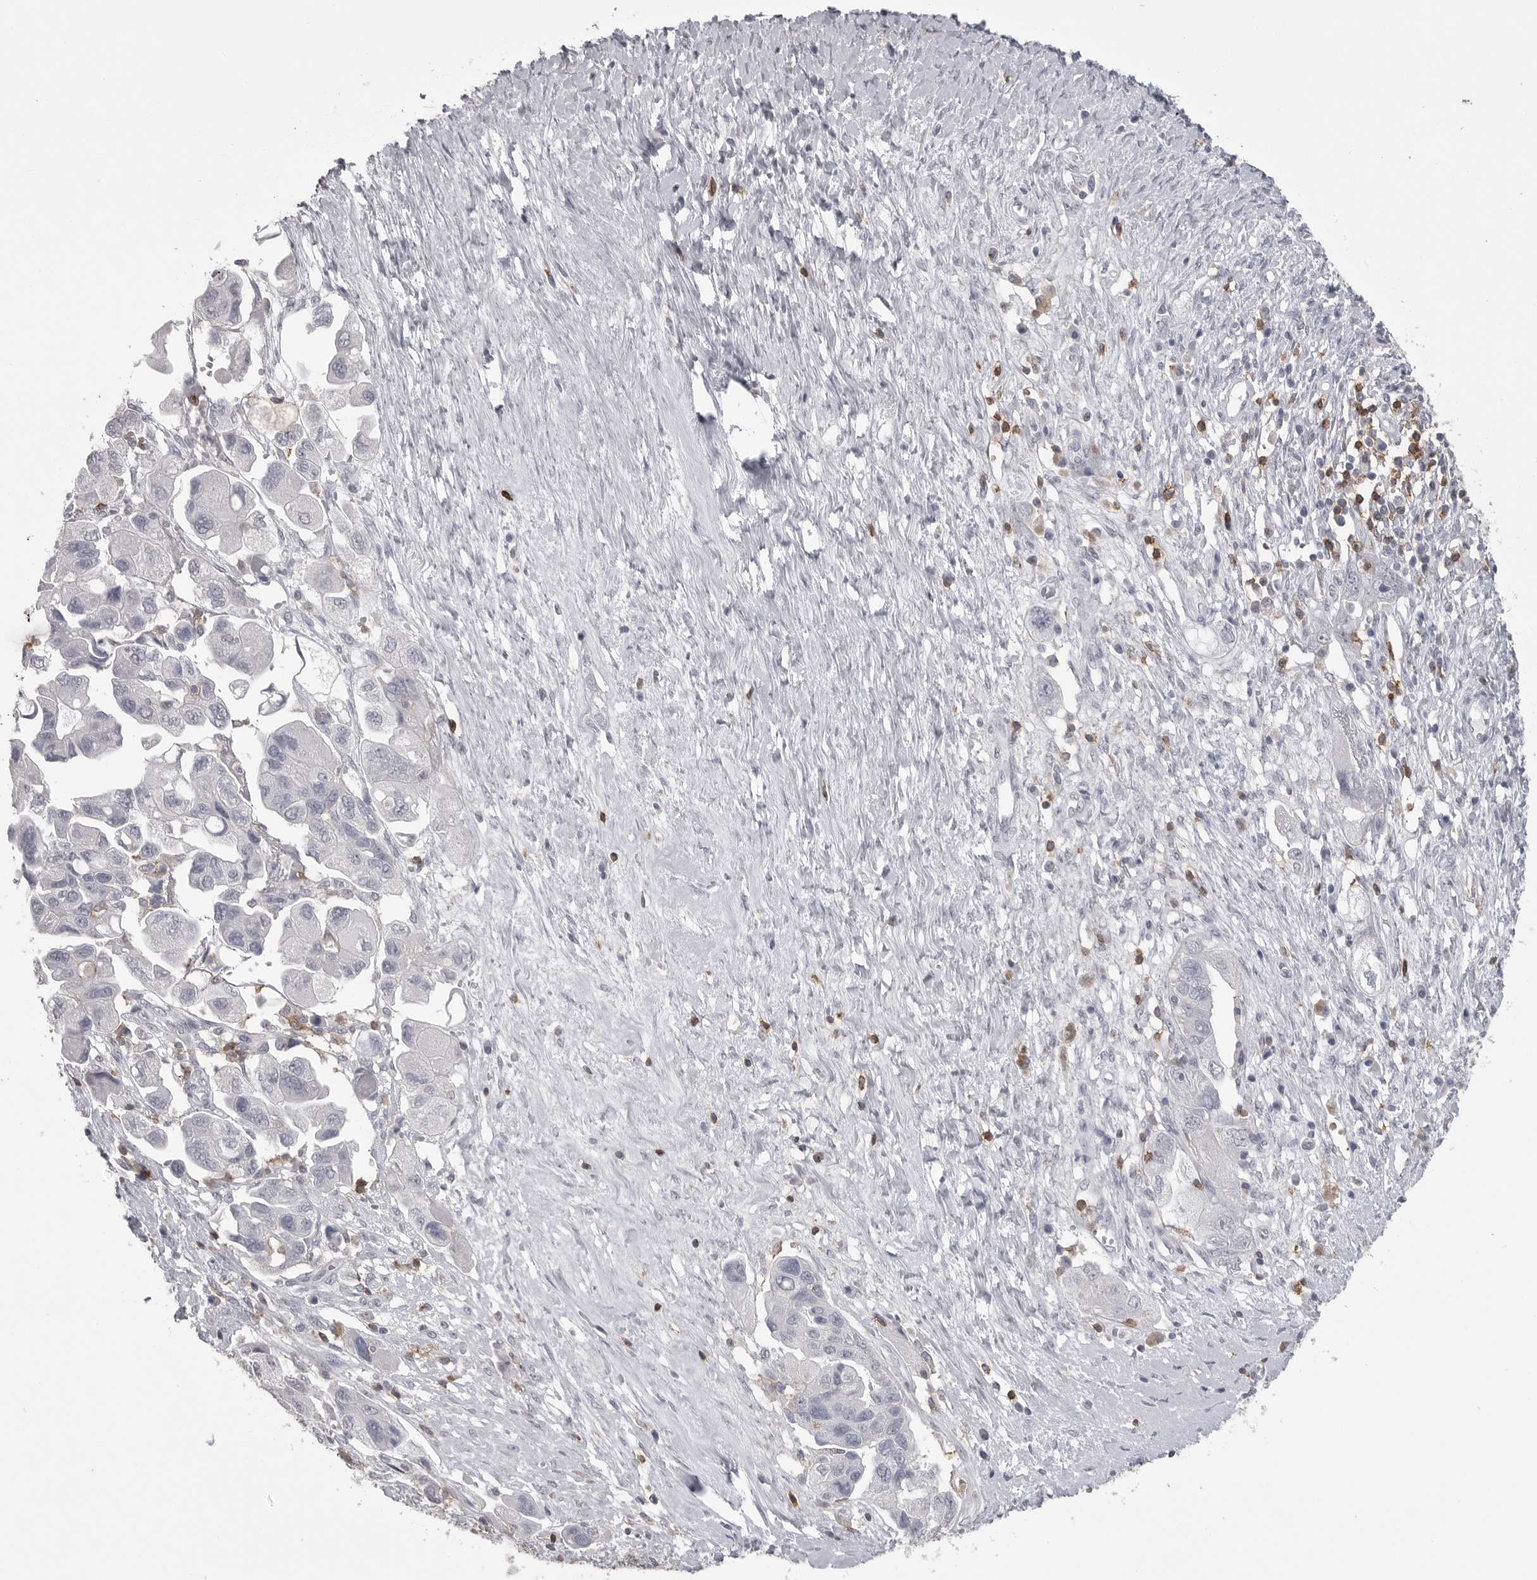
{"staining": {"intensity": "negative", "quantity": "none", "location": "none"}, "tissue": "ovarian cancer", "cell_type": "Tumor cells", "image_type": "cancer", "snomed": [{"axis": "morphology", "description": "Carcinoma, NOS"}, {"axis": "morphology", "description": "Cystadenocarcinoma, serous, NOS"}, {"axis": "topography", "description": "Ovary"}], "caption": "The immunohistochemistry image has no significant positivity in tumor cells of ovarian cancer tissue. Nuclei are stained in blue.", "gene": "ITGAL", "patient": {"sex": "female", "age": 69}}